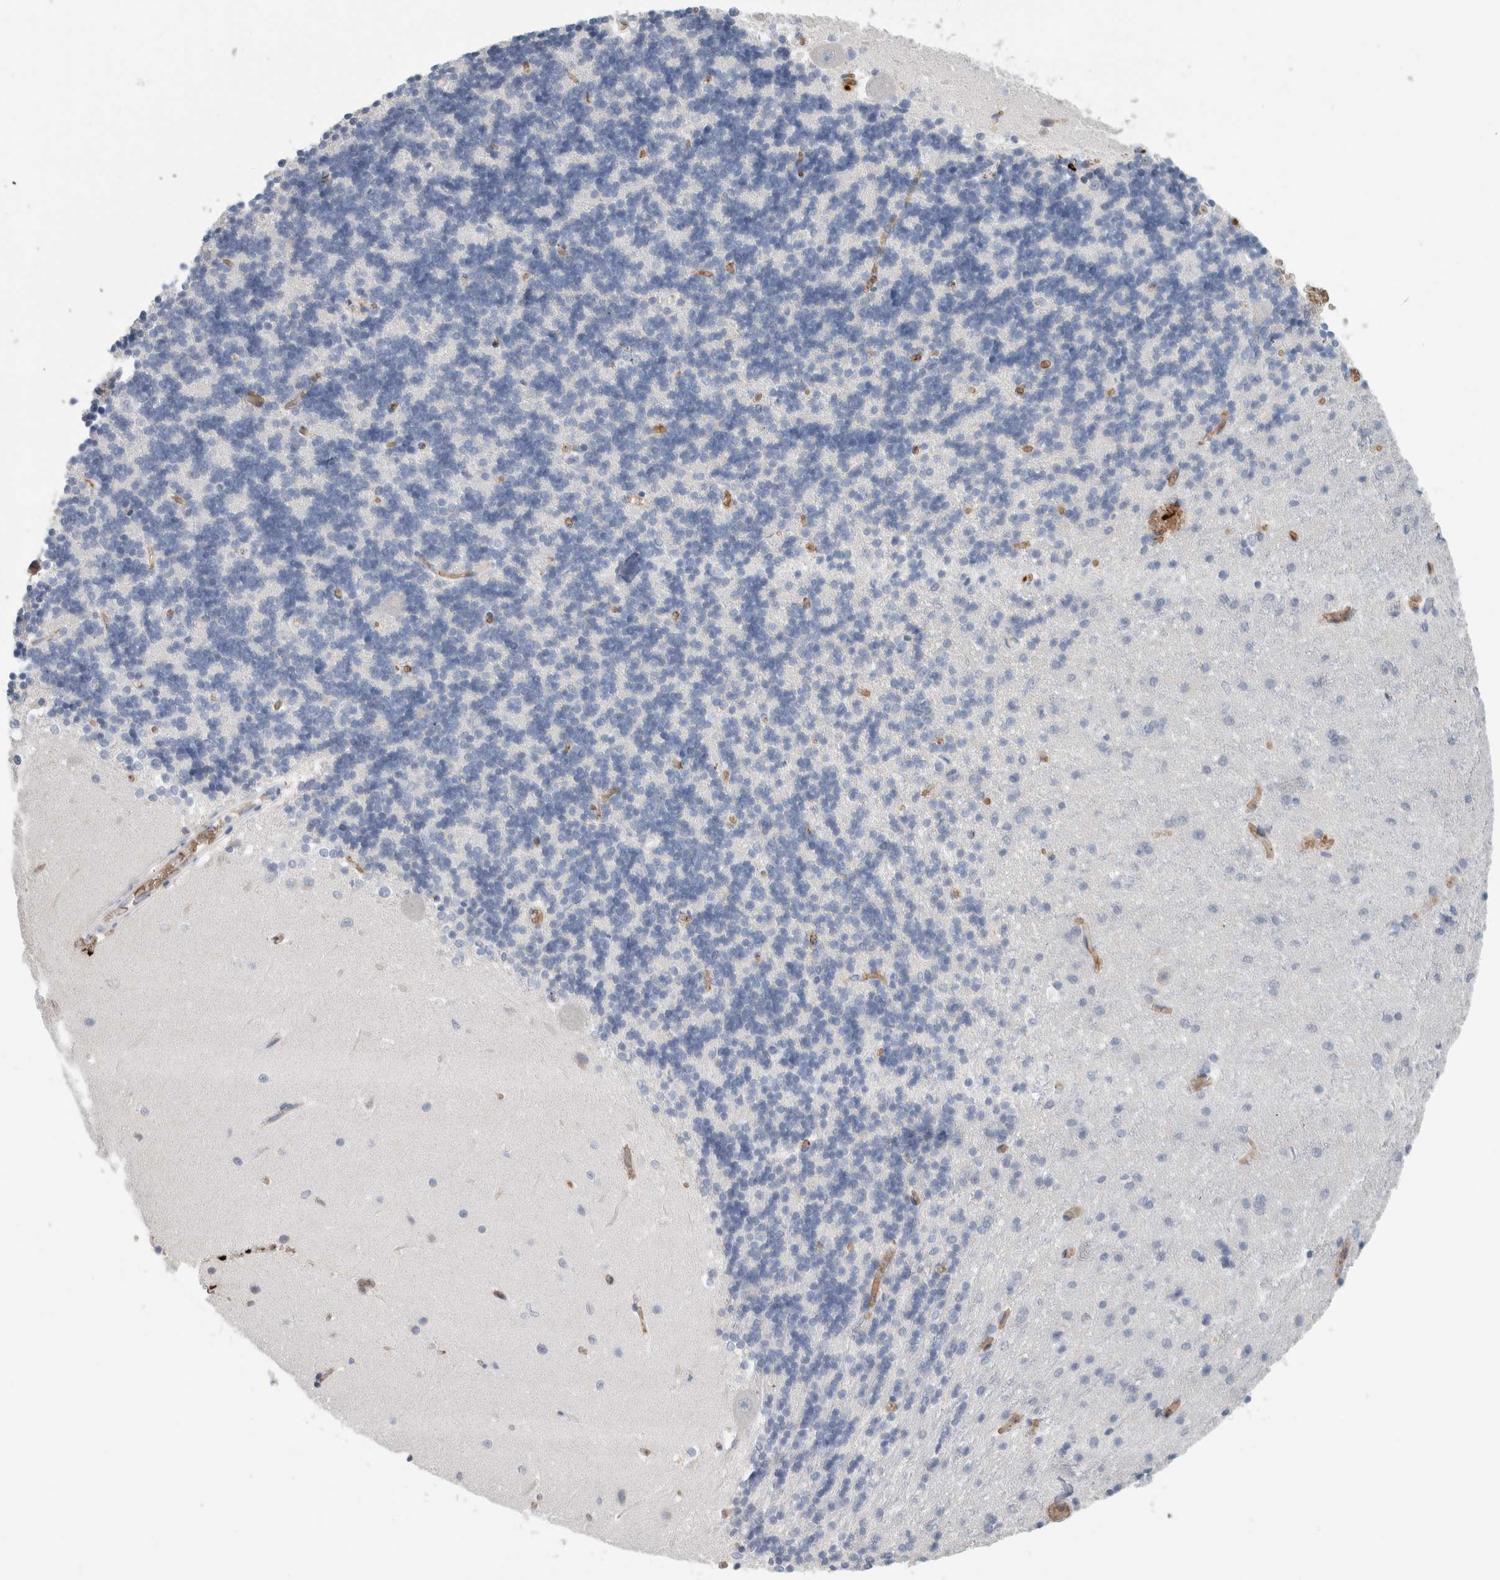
{"staining": {"intensity": "negative", "quantity": "none", "location": "none"}, "tissue": "cerebellum", "cell_type": "Cells in granular layer", "image_type": "normal", "snomed": [{"axis": "morphology", "description": "Normal tissue, NOS"}, {"axis": "topography", "description": "Cerebellum"}], "caption": "A photomicrograph of human cerebellum is negative for staining in cells in granular layer. Brightfield microscopy of IHC stained with DAB (3,3'-diaminobenzidine) (brown) and hematoxylin (blue), captured at high magnification.", "gene": "CA1", "patient": {"sex": "male", "age": 37}}